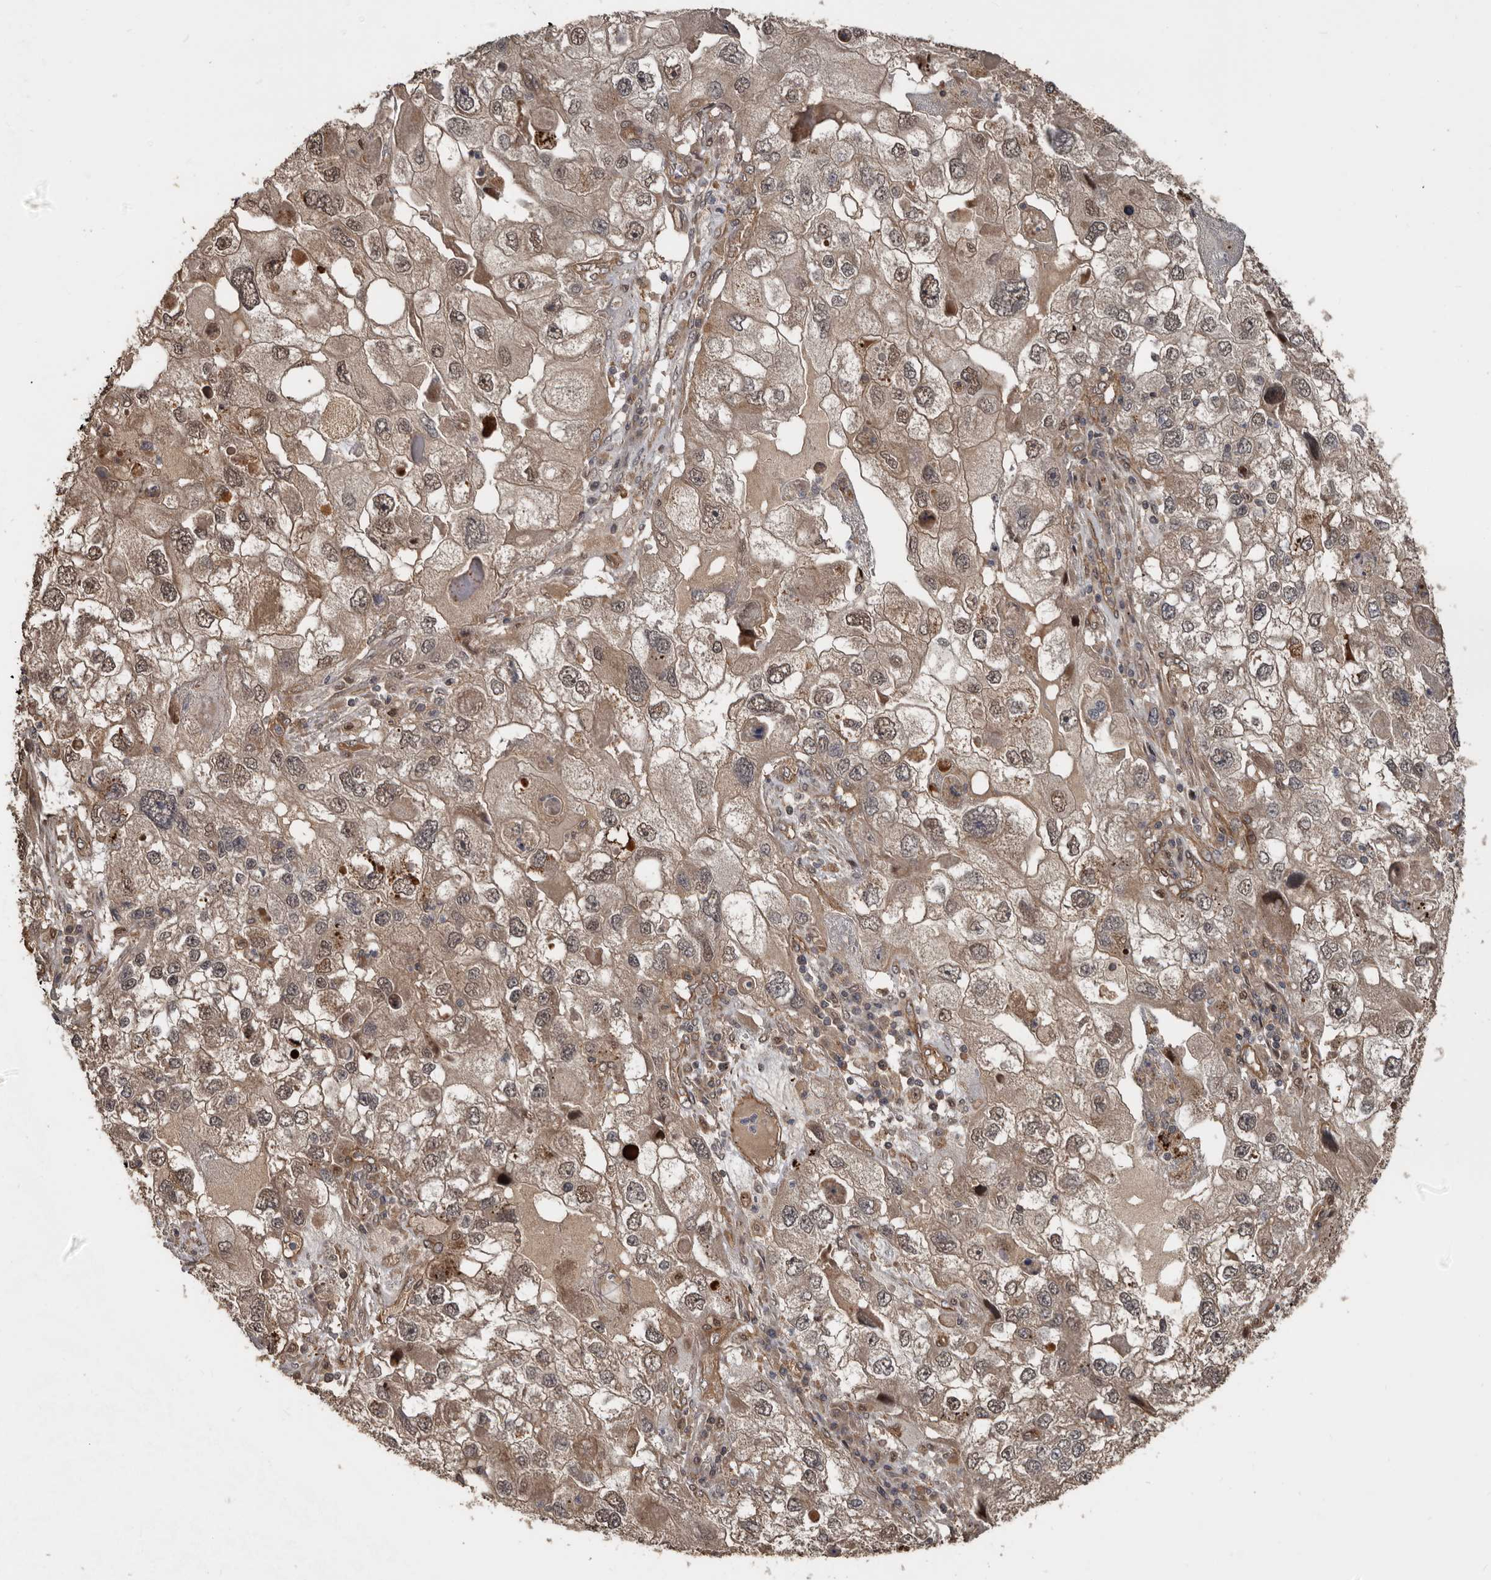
{"staining": {"intensity": "moderate", "quantity": ">75%", "location": "cytoplasmic/membranous,nuclear"}, "tissue": "endometrial cancer", "cell_type": "Tumor cells", "image_type": "cancer", "snomed": [{"axis": "morphology", "description": "Adenocarcinoma, NOS"}, {"axis": "topography", "description": "Endometrium"}], "caption": "This histopathology image exhibits immunohistochemistry staining of human endometrial cancer, with medium moderate cytoplasmic/membranous and nuclear expression in approximately >75% of tumor cells.", "gene": "EXOC3L1", "patient": {"sex": "female", "age": 49}}